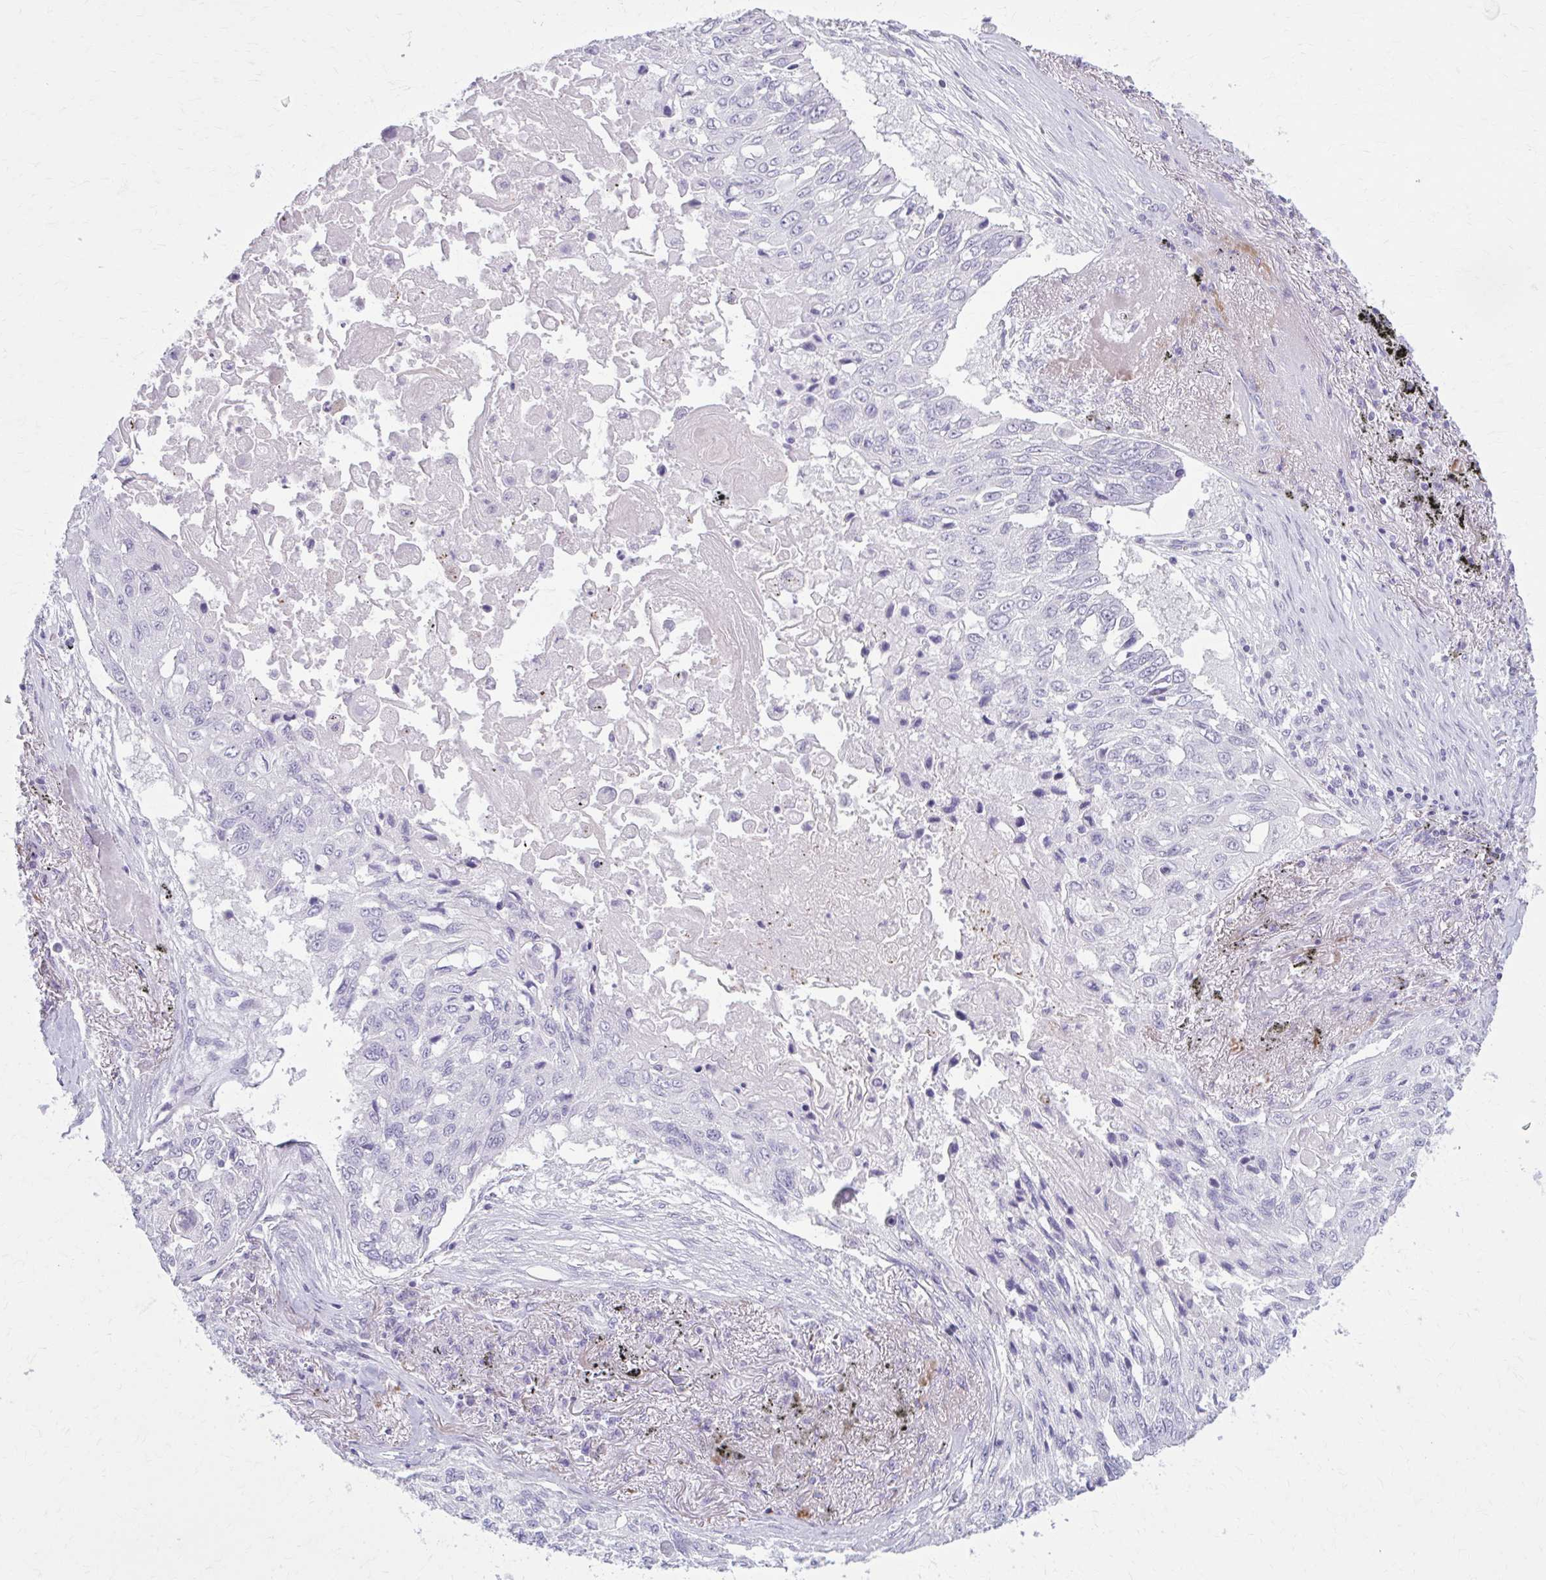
{"staining": {"intensity": "negative", "quantity": "none", "location": "none"}, "tissue": "lung cancer", "cell_type": "Tumor cells", "image_type": "cancer", "snomed": [{"axis": "morphology", "description": "Squamous cell carcinoma, NOS"}, {"axis": "topography", "description": "Lung"}], "caption": "Immunohistochemical staining of squamous cell carcinoma (lung) exhibits no significant staining in tumor cells.", "gene": "OR4B1", "patient": {"sex": "male", "age": 75}}